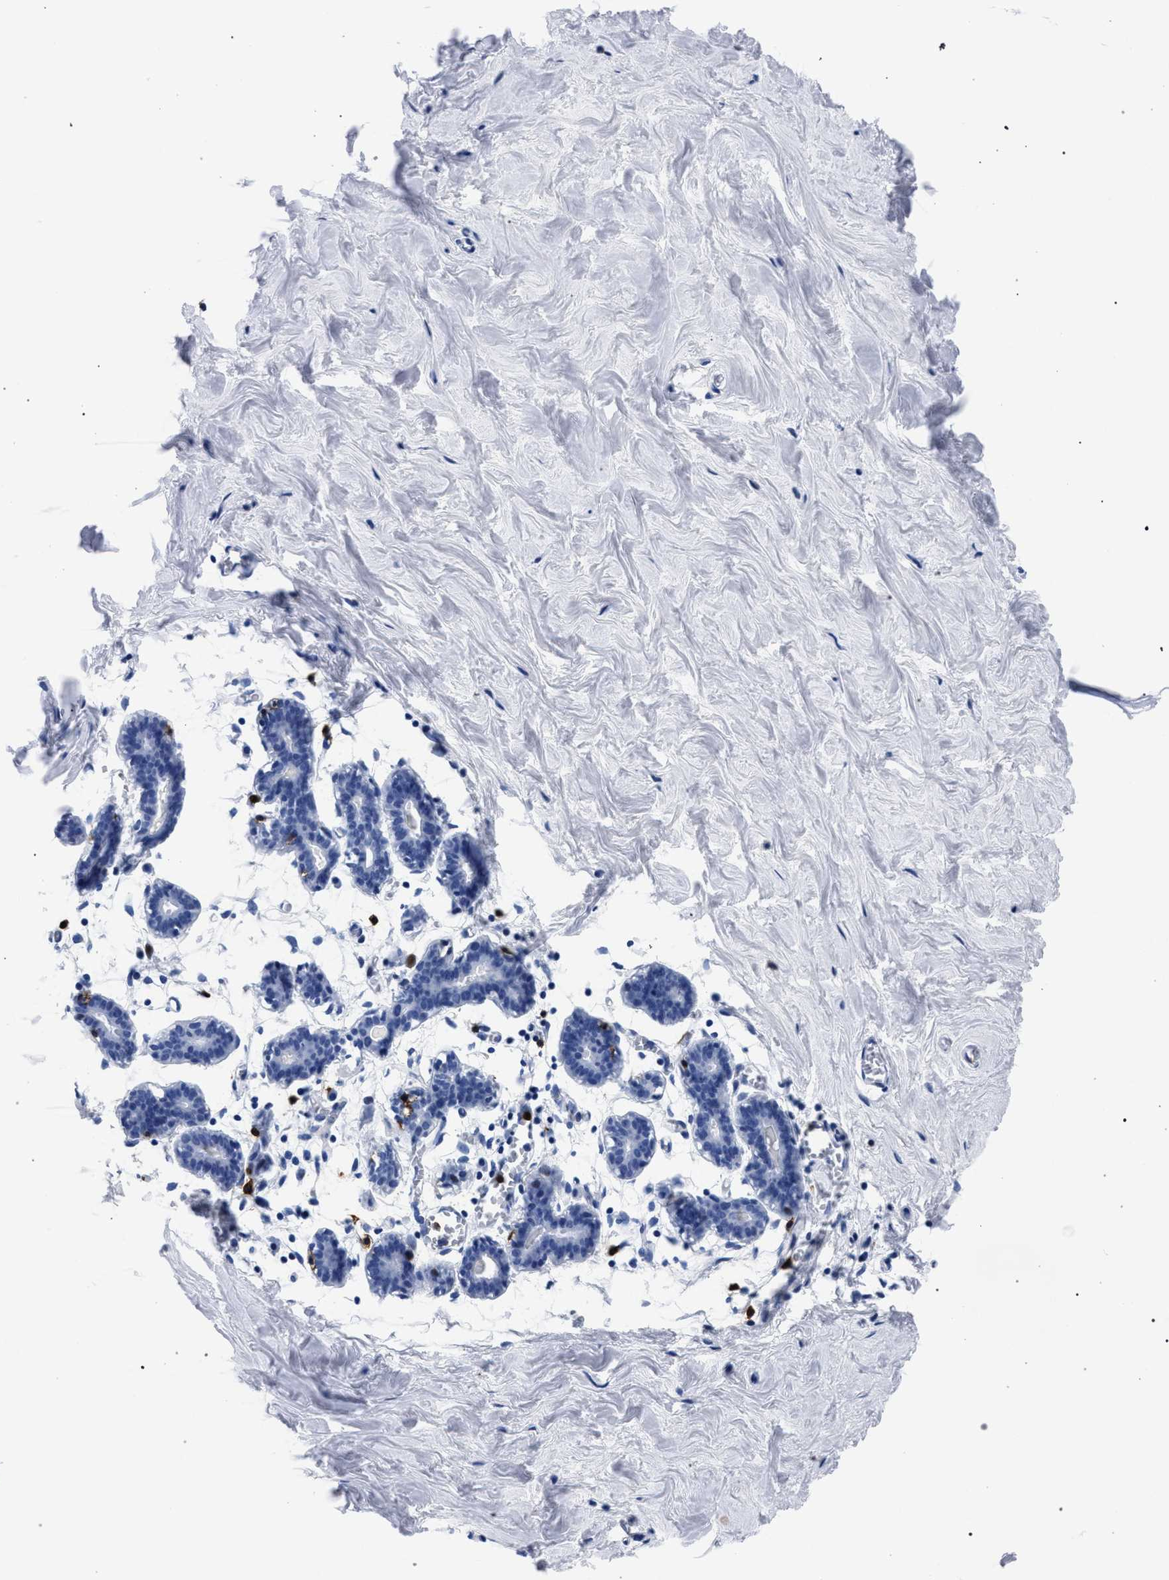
{"staining": {"intensity": "negative", "quantity": "none", "location": "none"}, "tissue": "breast", "cell_type": "Adipocytes", "image_type": "normal", "snomed": [{"axis": "morphology", "description": "Normal tissue, NOS"}, {"axis": "topography", "description": "Breast"}], "caption": "Breast stained for a protein using immunohistochemistry shows no positivity adipocytes.", "gene": "KLRK1", "patient": {"sex": "female", "age": 27}}